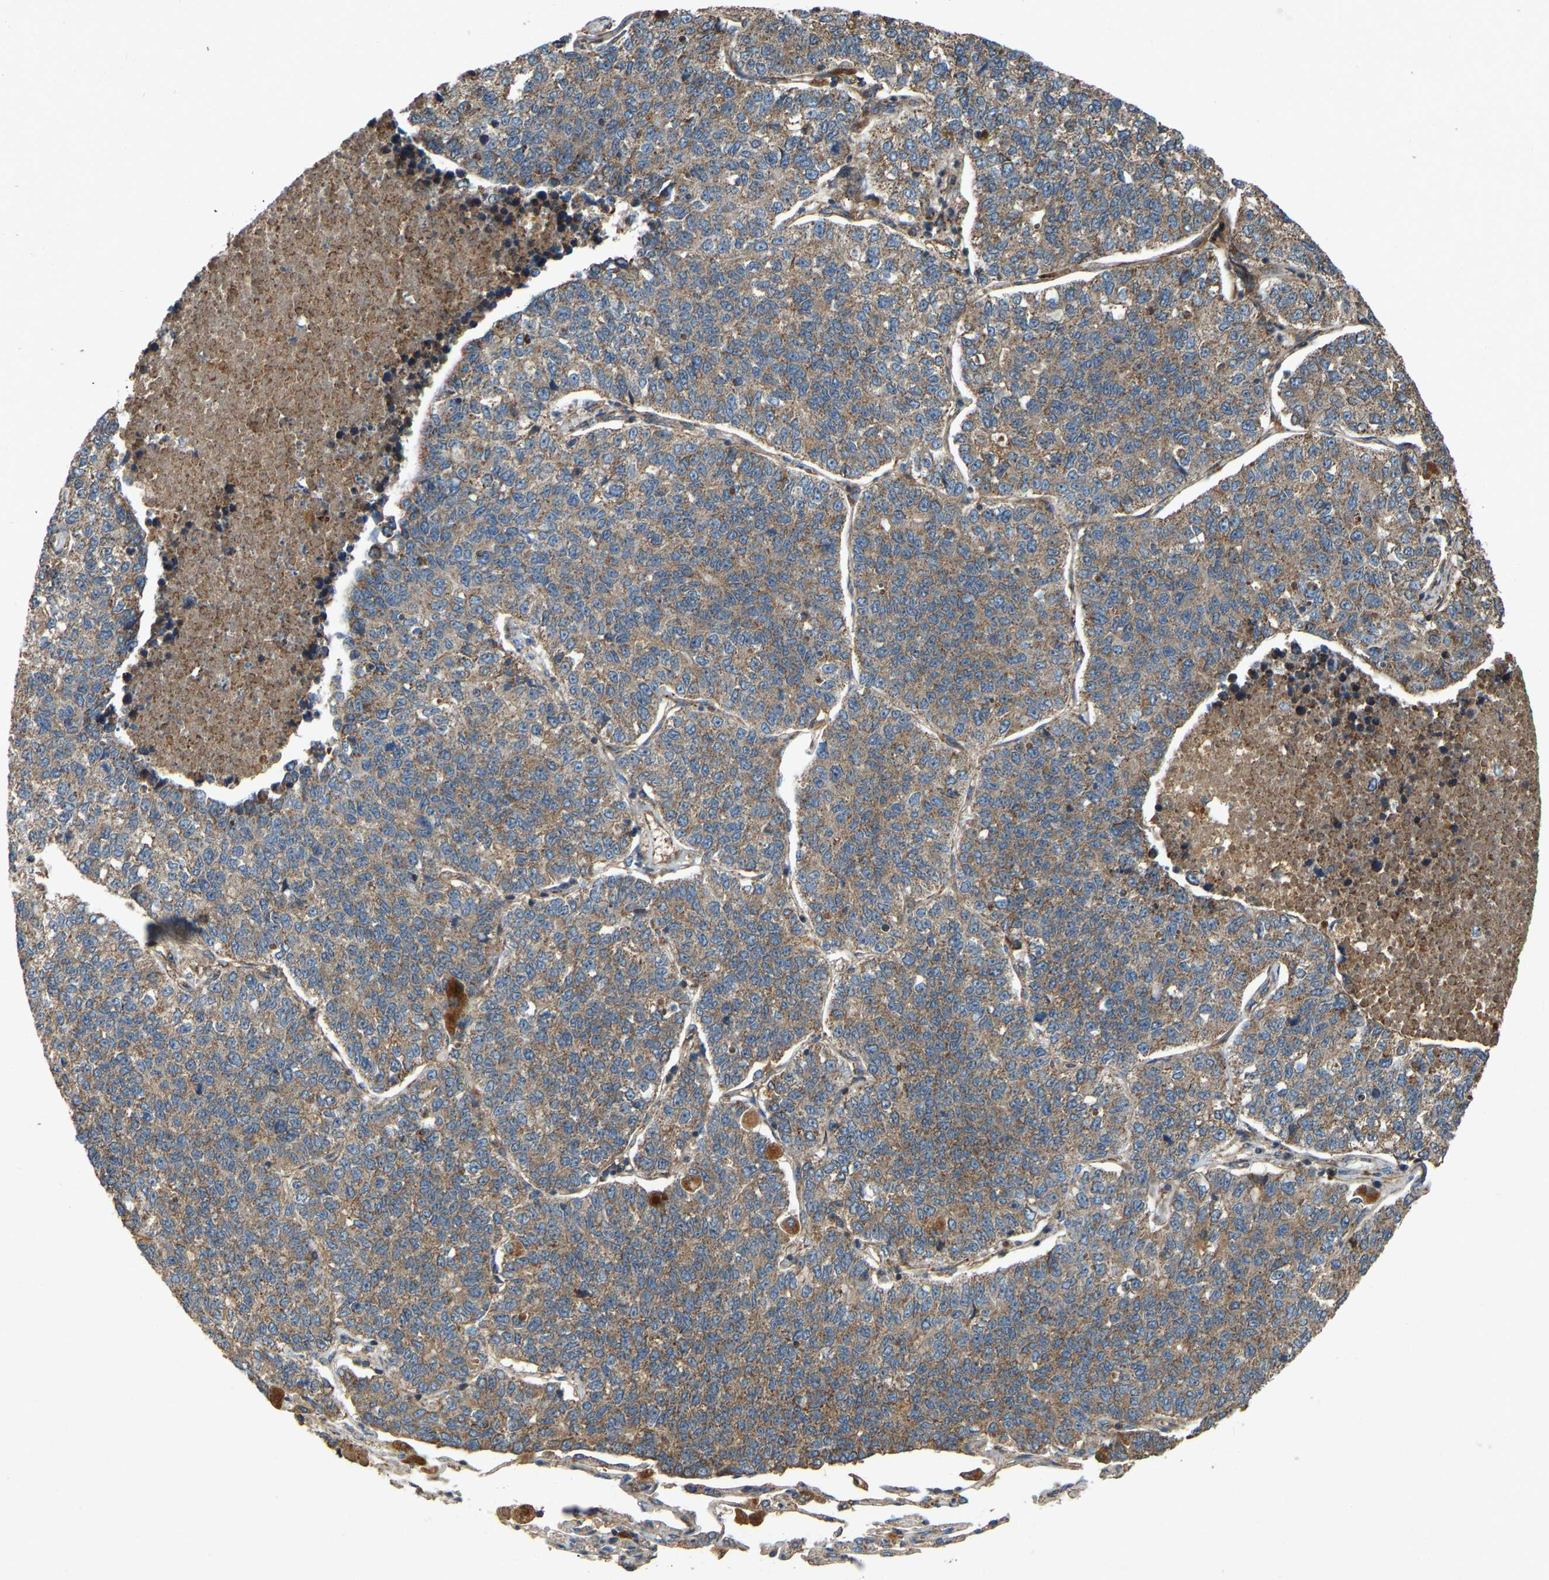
{"staining": {"intensity": "moderate", "quantity": ">75%", "location": "cytoplasmic/membranous"}, "tissue": "lung cancer", "cell_type": "Tumor cells", "image_type": "cancer", "snomed": [{"axis": "morphology", "description": "Adenocarcinoma, NOS"}, {"axis": "topography", "description": "Lung"}], "caption": "DAB (3,3'-diaminobenzidine) immunohistochemical staining of human lung cancer exhibits moderate cytoplasmic/membranous protein positivity in about >75% of tumor cells. (DAB IHC with brightfield microscopy, high magnification).", "gene": "SAMD9L", "patient": {"sex": "male", "age": 49}}